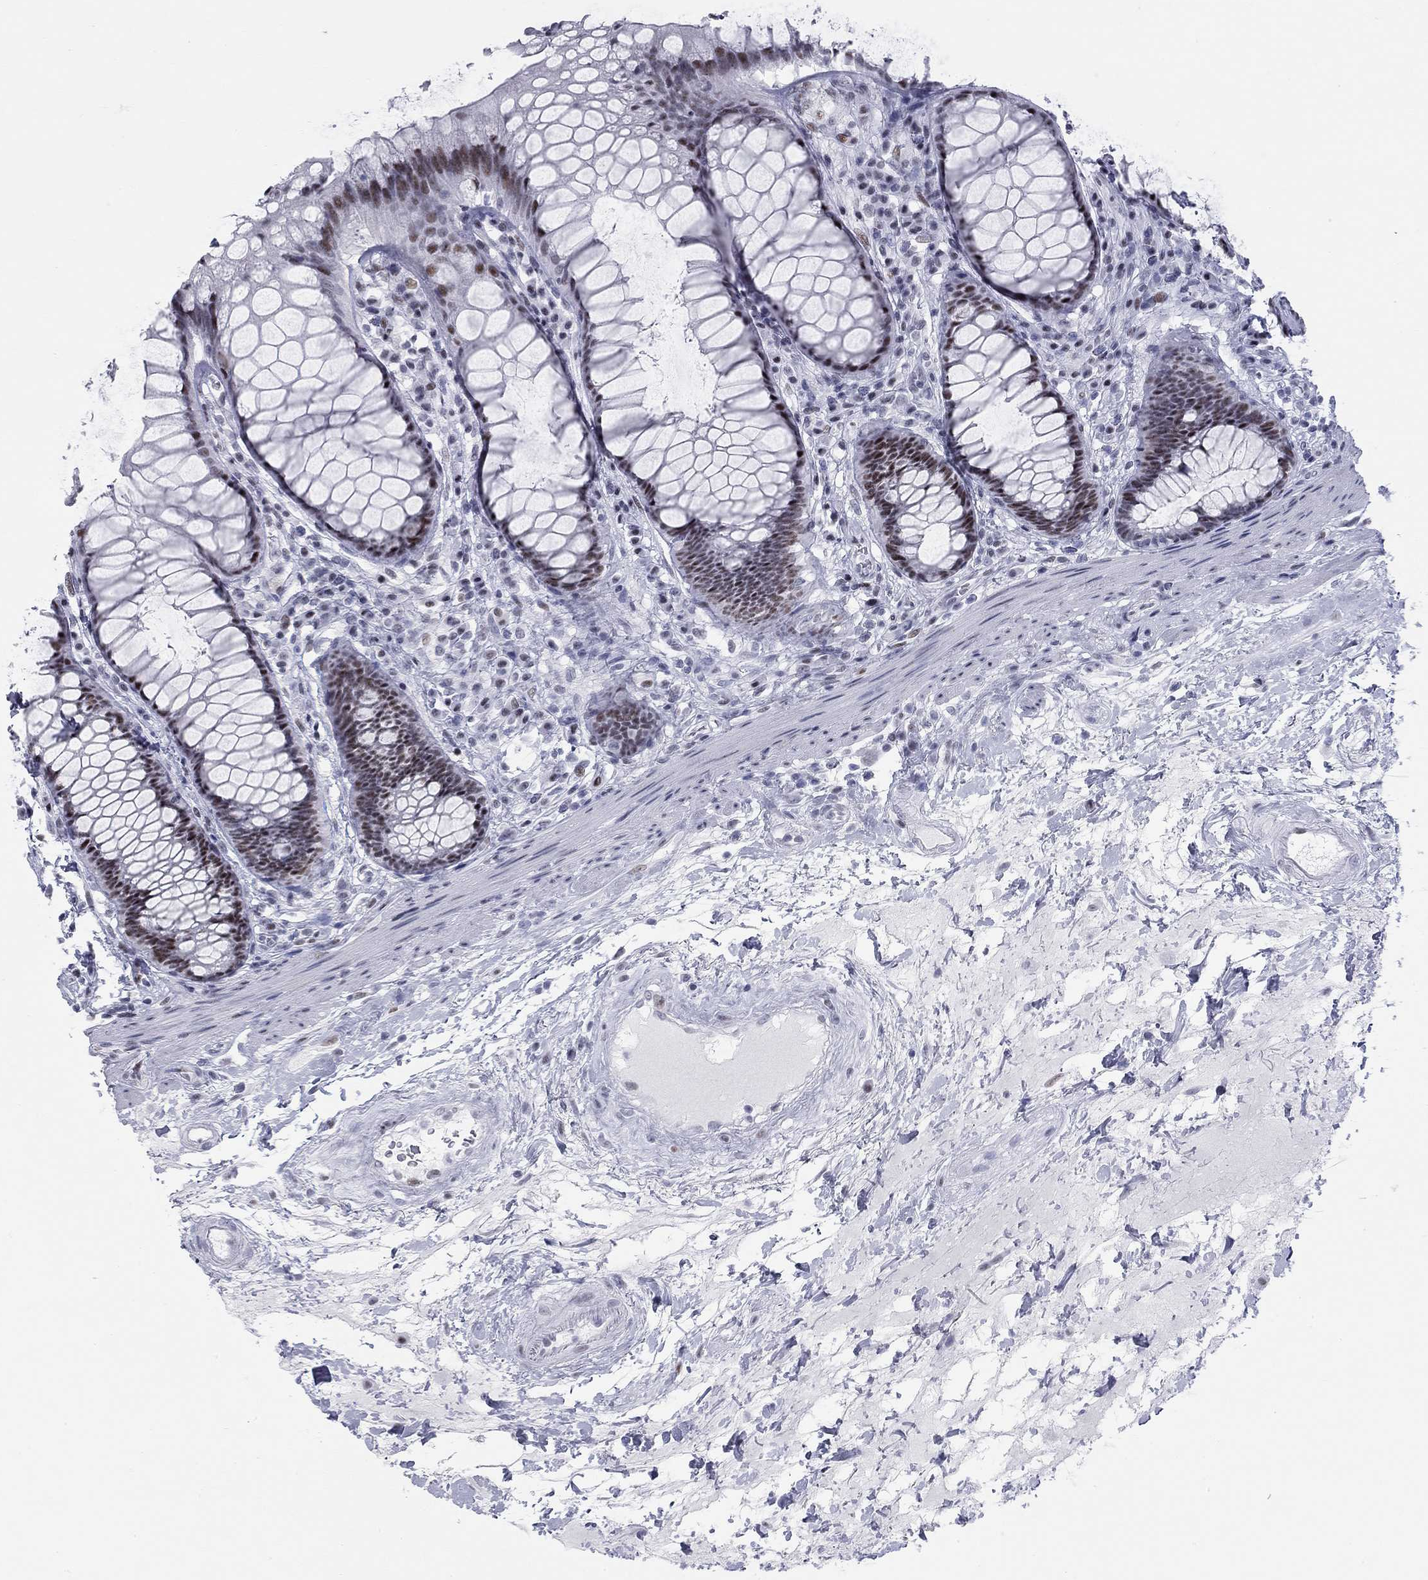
{"staining": {"intensity": "moderate", "quantity": "<25%", "location": "nuclear"}, "tissue": "rectum", "cell_type": "Glandular cells", "image_type": "normal", "snomed": [{"axis": "morphology", "description": "Normal tissue, NOS"}, {"axis": "topography", "description": "Rectum"}], "caption": "IHC (DAB (3,3'-diaminobenzidine)) staining of unremarkable rectum shows moderate nuclear protein expression in about <25% of glandular cells.", "gene": "ASF1B", "patient": {"sex": "male", "age": 72}}